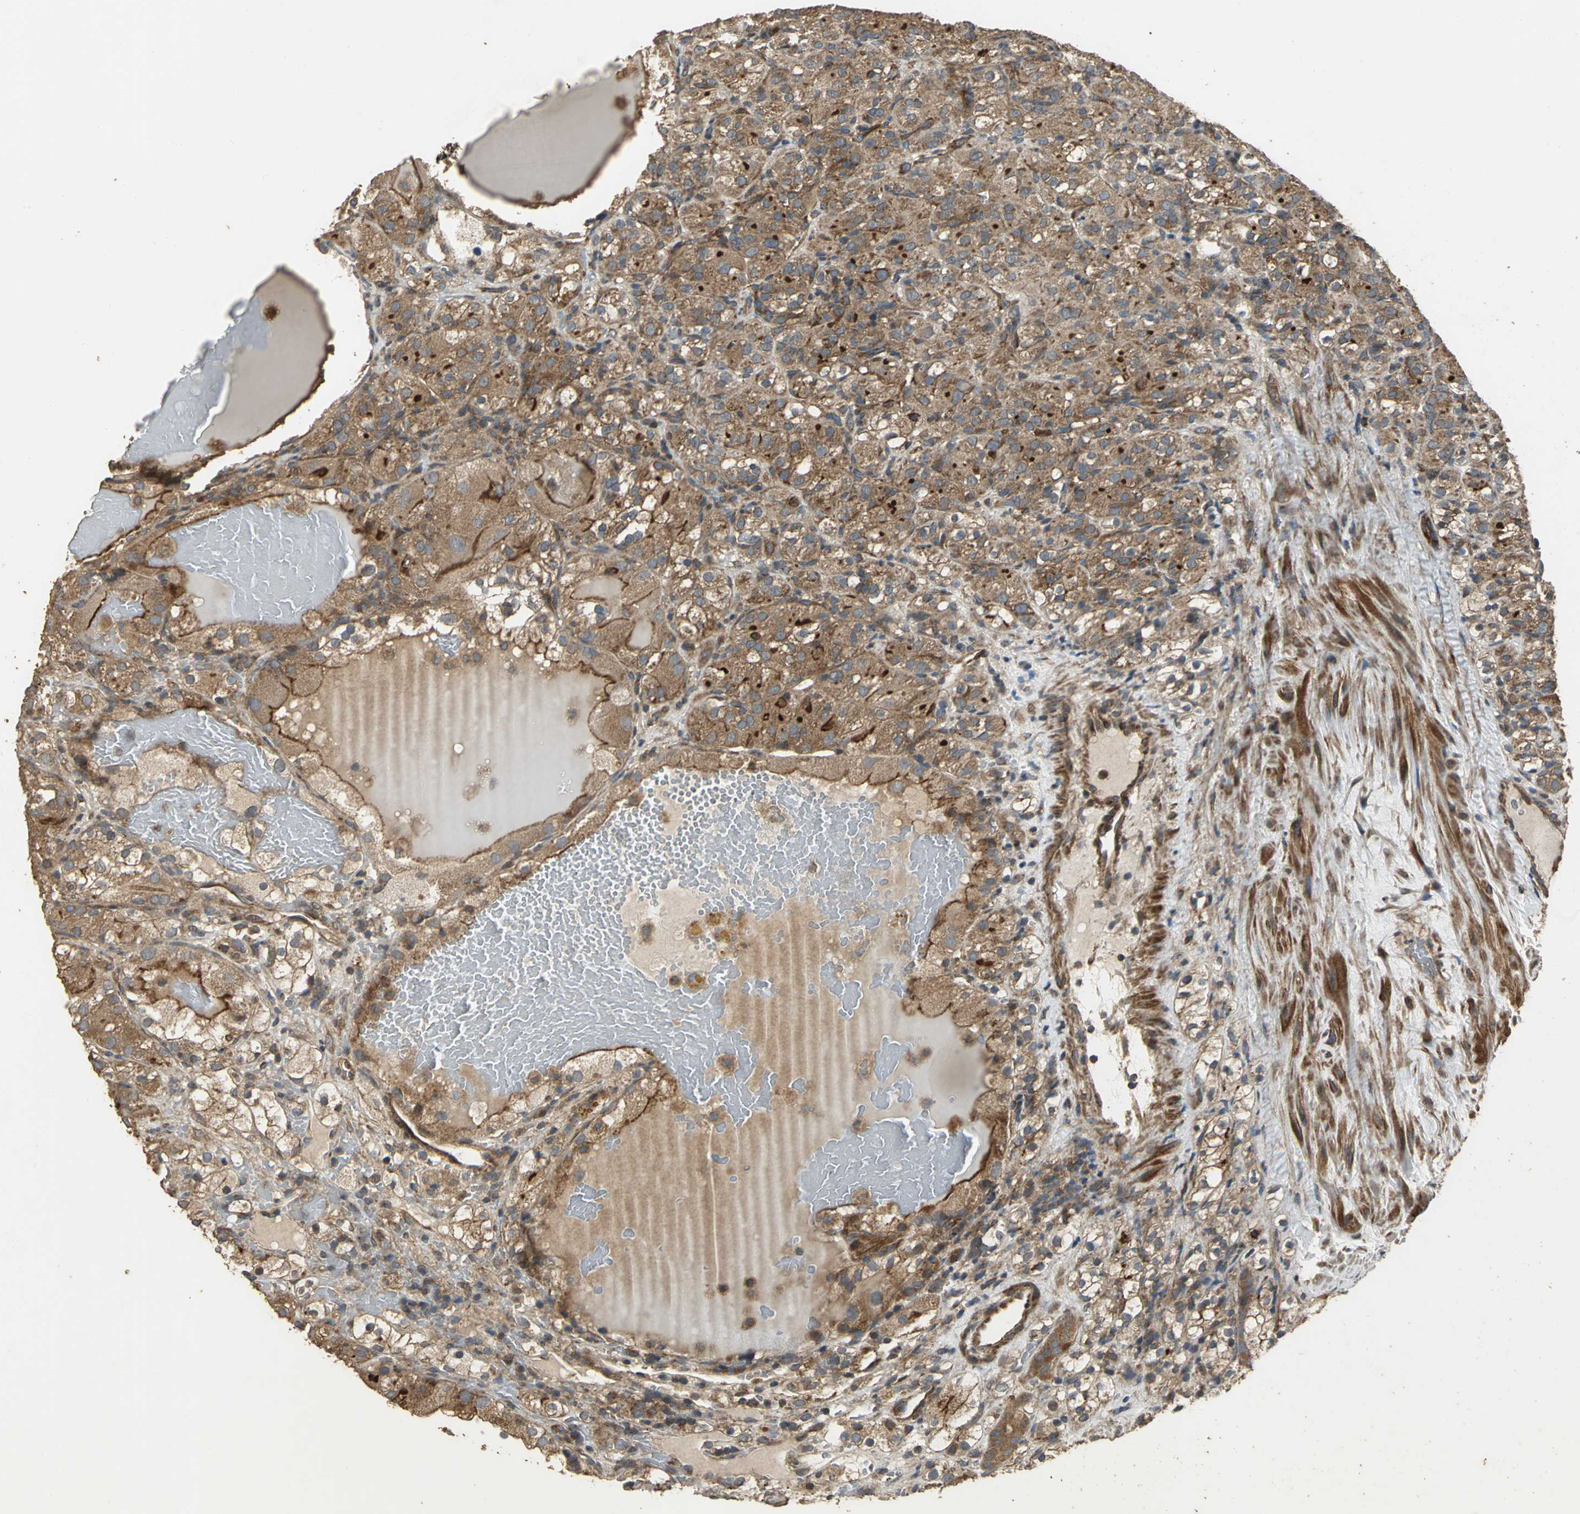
{"staining": {"intensity": "strong", "quantity": ">75%", "location": "cytoplasmic/membranous"}, "tissue": "renal cancer", "cell_type": "Tumor cells", "image_type": "cancer", "snomed": [{"axis": "morphology", "description": "Normal tissue, NOS"}, {"axis": "morphology", "description": "Adenocarcinoma, NOS"}, {"axis": "topography", "description": "Kidney"}], "caption": "Approximately >75% of tumor cells in renal cancer (adenocarcinoma) exhibit strong cytoplasmic/membranous protein positivity as visualized by brown immunohistochemical staining.", "gene": "KANK1", "patient": {"sex": "male", "age": 61}}